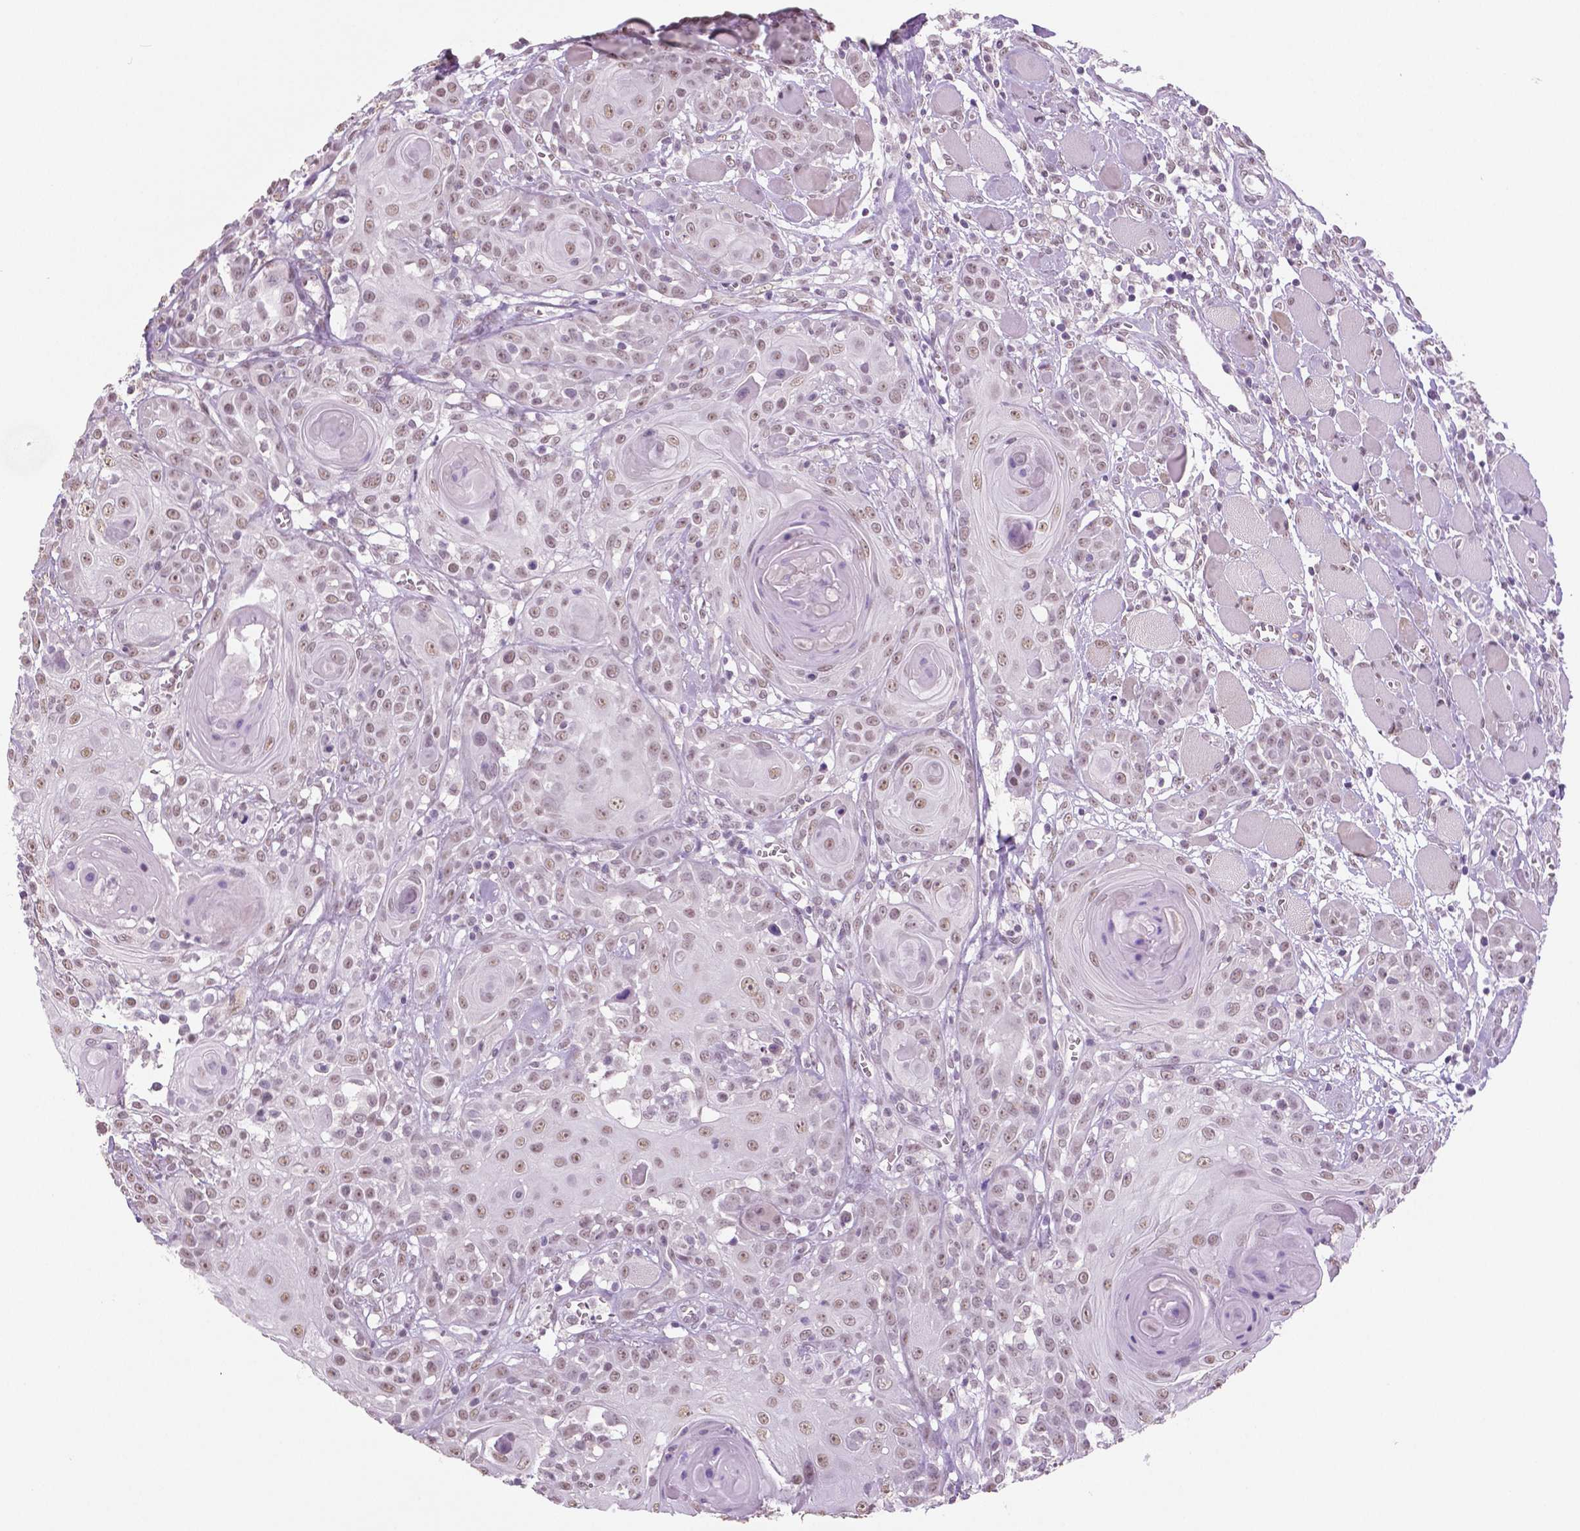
{"staining": {"intensity": "weak", "quantity": "25%-75%", "location": "nuclear"}, "tissue": "head and neck cancer", "cell_type": "Tumor cells", "image_type": "cancer", "snomed": [{"axis": "morphology", "description": "Squamous cell carcinoma, NOS"}, {"axis": "topography", "description": "Head-Neck"}], "caption": "IHC of human head and neck cancer displays low levels of weak nuclear expression in about 25%-75% of tumor cells. The staining is performed using DAB brown chromogen to label protein expression. The nuclei are counter-stained blue using hematoxylin.", "gene": "IGF2BP1", "patient": {"sex": "female", "age": 80}}